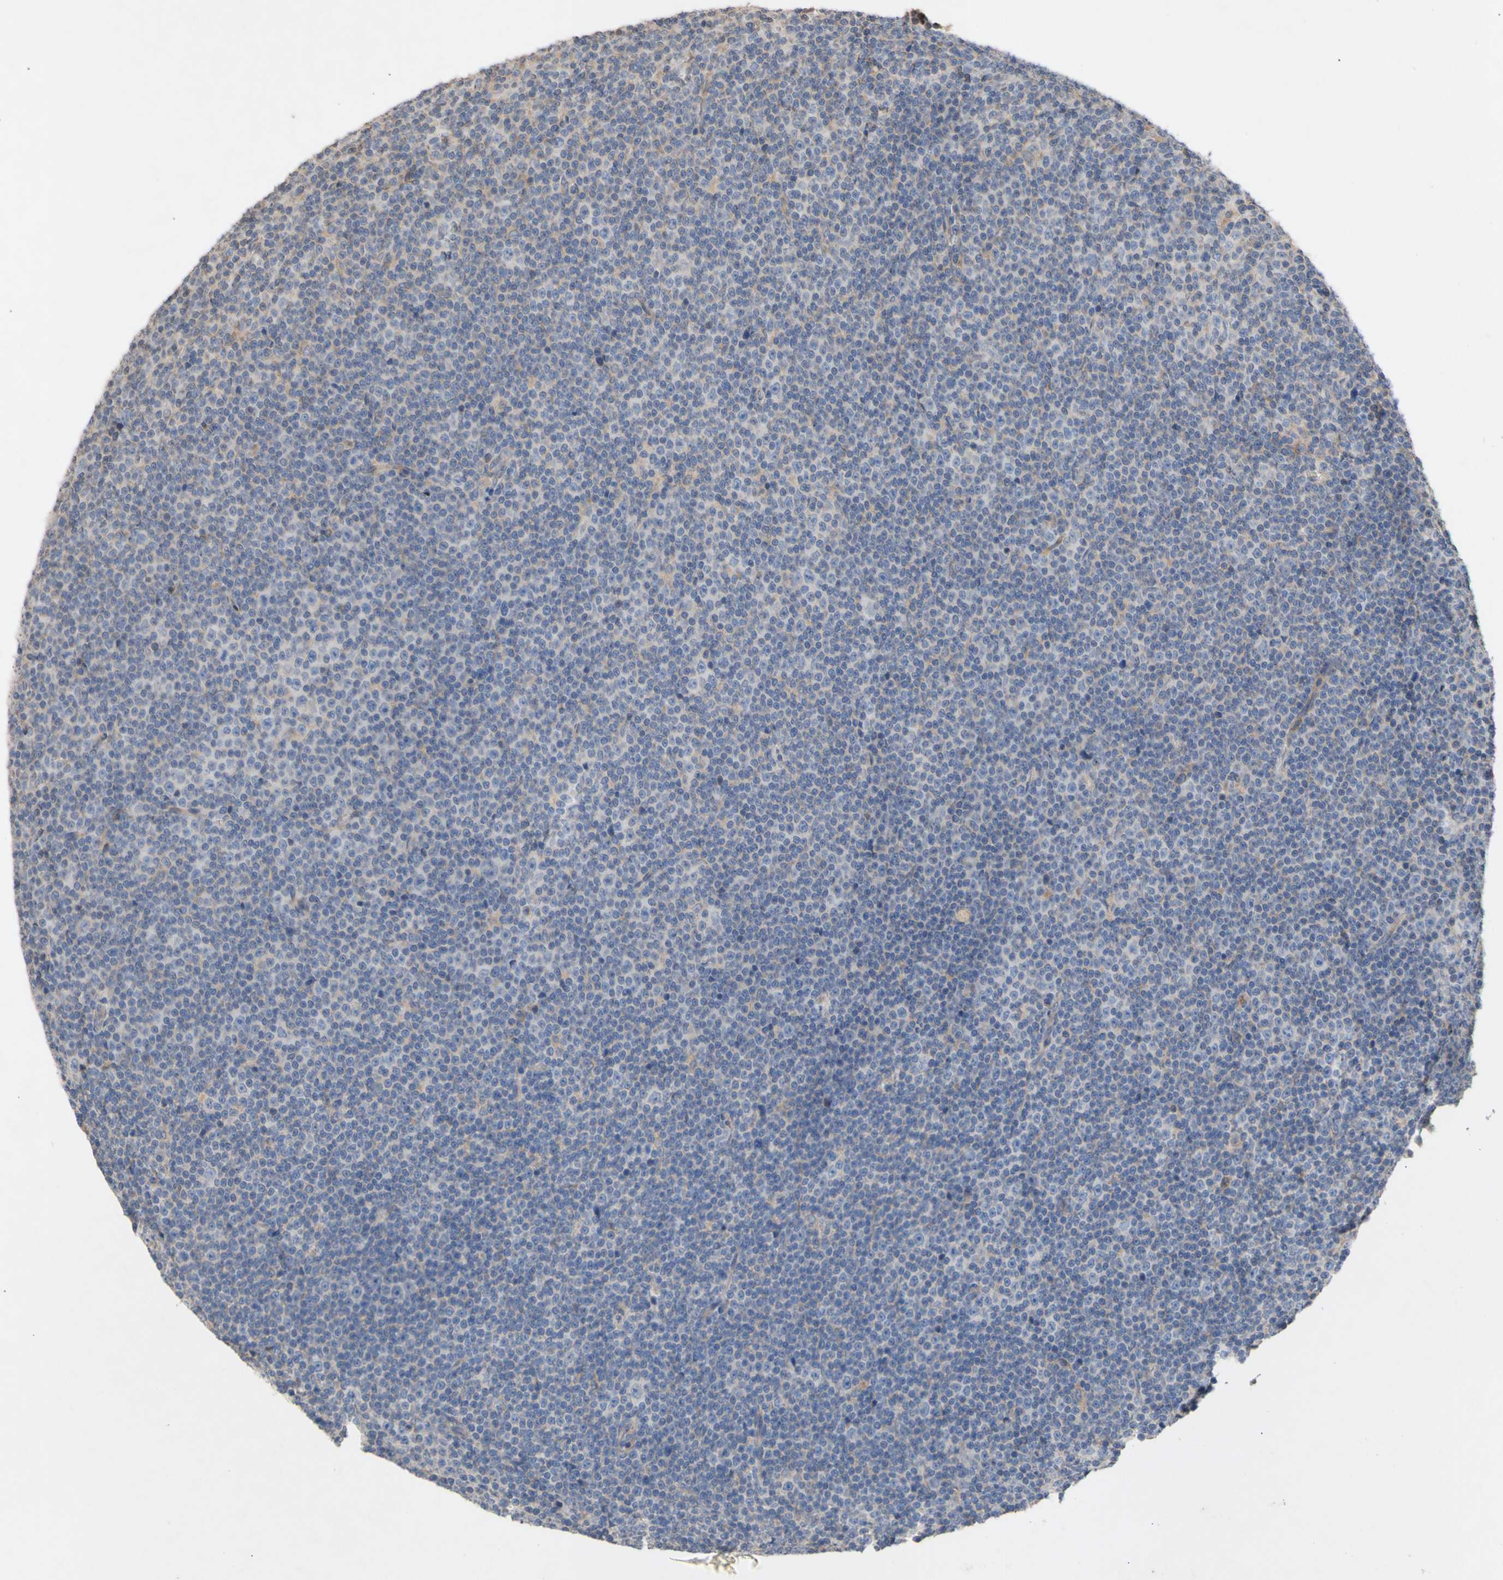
{"staining": {"intensity": "weak", "quantity": "<25%", "location": "cytoplasmic/membranous"}, "tissue": "lymphoma", "cell_type": "Tumor cells", "image_type": "cancer", "snomed": [{"axis": "morphology", "description": "Malignant lymphoma, non-Hodgkin's type, Low grade"}, {"axis": "topography", "description": "Lymph node"}], "caption": "This is an immunohistochemistry (IHC) photomicrograph of low-grade malignant lymphoma, non-Hodgkin's type. There is no expression in tumor cells.", "gene": "NECTIN3", "patient": {"sex": "female", "age": 67}}